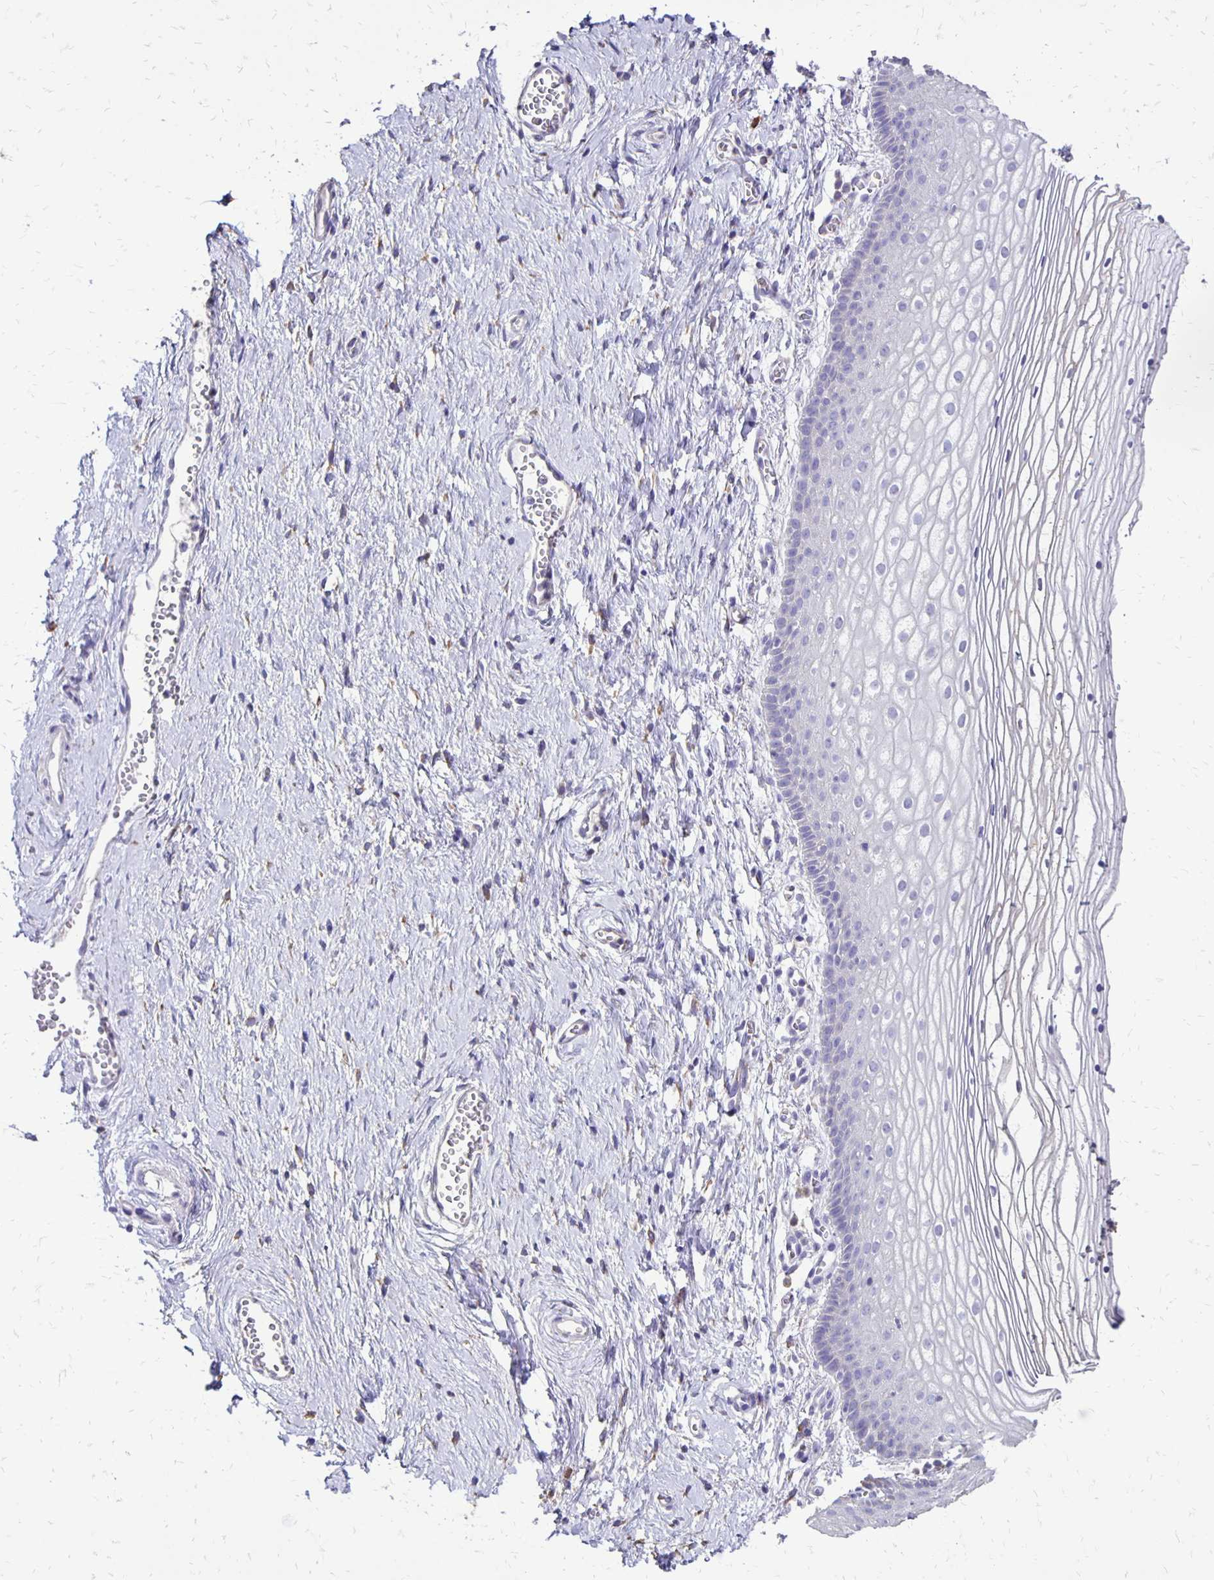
{"staining": {"intensity": "negative", "quantity": "none", "location": "none"}, "tissue": "vagina", "cell_type": "Squamous epithelial cells", "image_type": "normal", "snomed": [{"axis": "morphology", "description": "Normal tissue, NOS"}, {"axis": "topography", "description": "Vagina"}], "caption": "Squamous epithelial cells show no significant positivity in normal vagina. (DAB (3,3'-diaminobenzidine) IHC visualized using brightfield microscopy, high magnification).", "gene": "ANKRD45", "patient": {"sex": "female", "age": 56}}